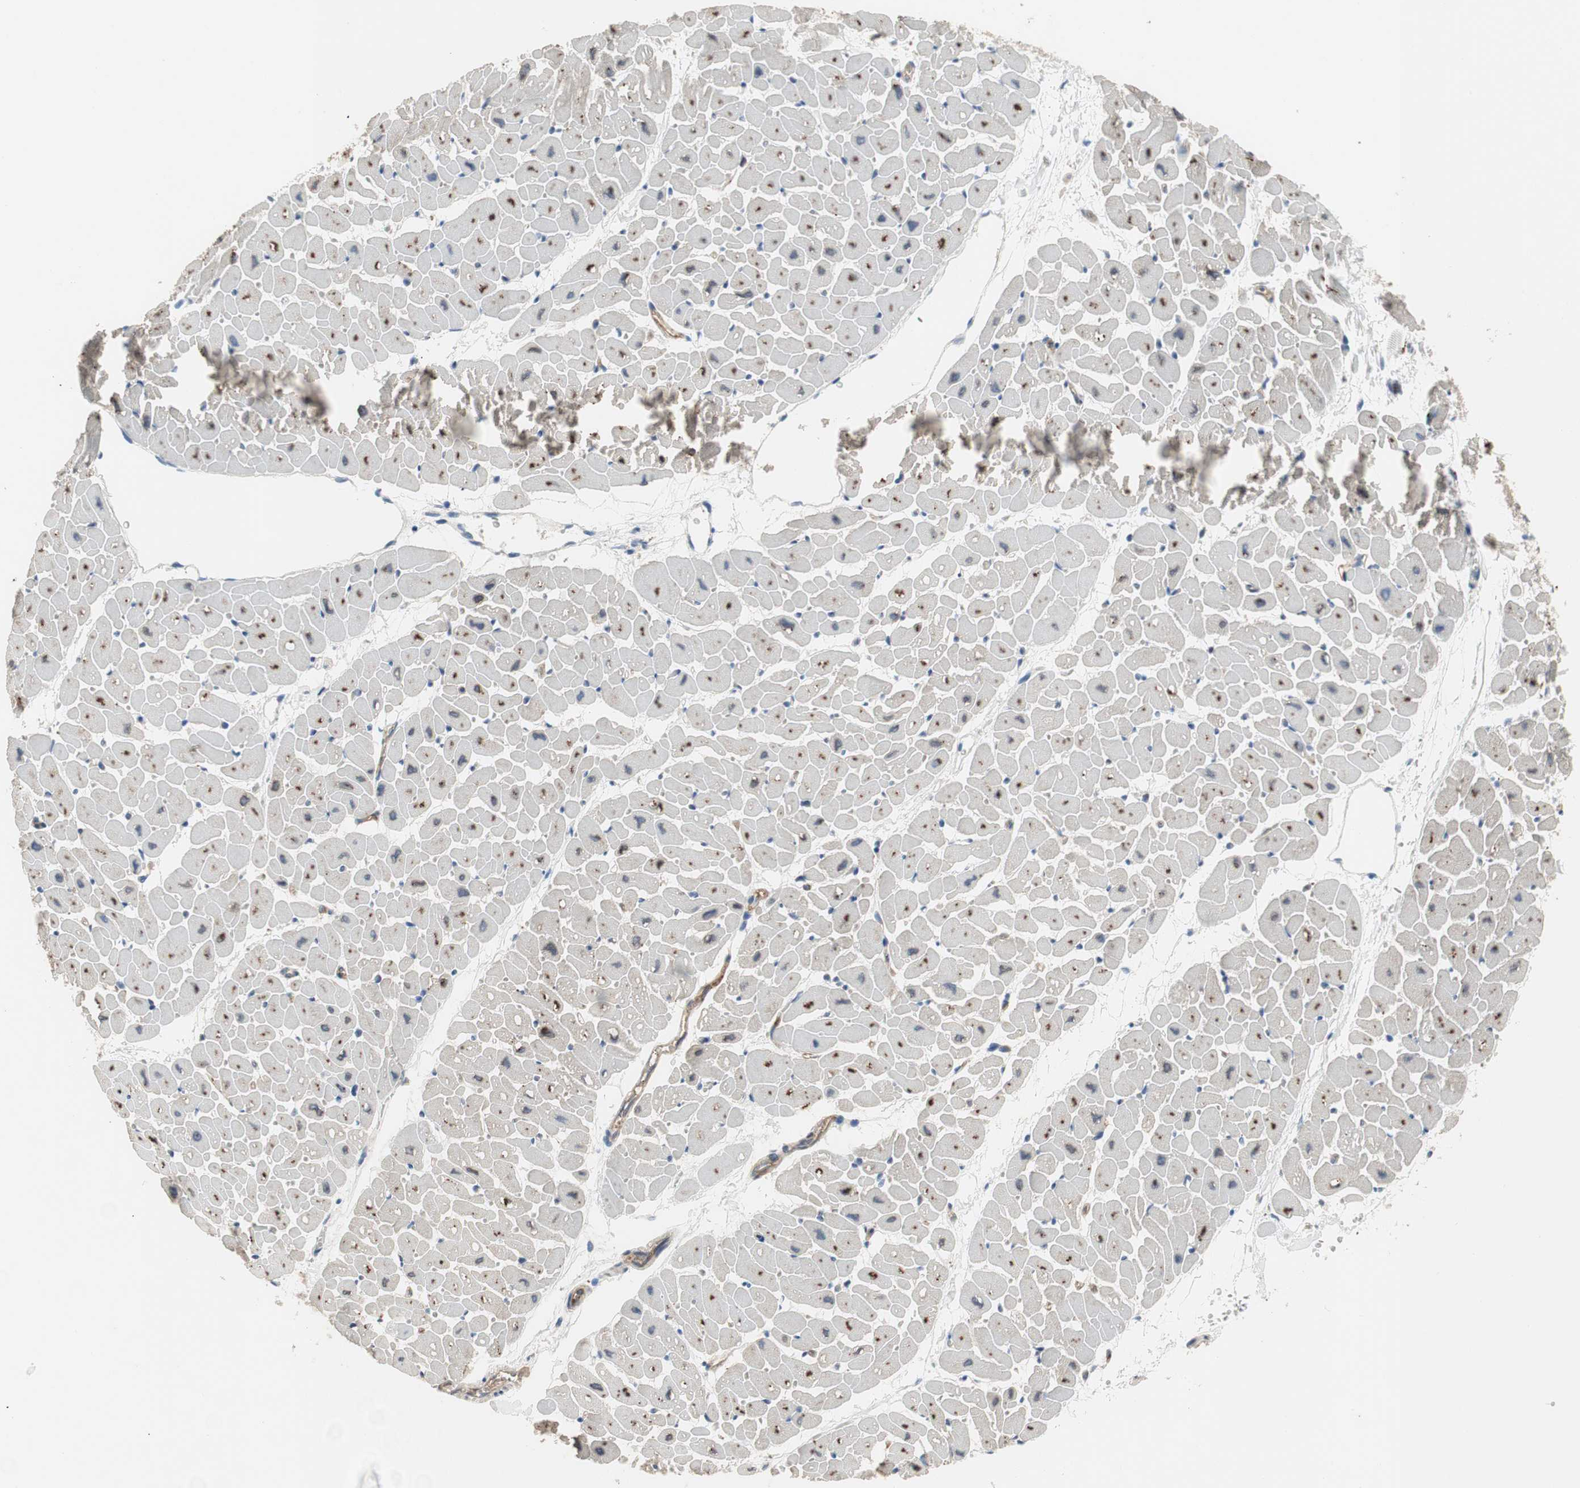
{"staining": {"intensity": "strong", "quantity": "25%-75%", "location": "cytoplasmic/membranous"}, "tissue": "heart muscle", "cell_type": "Cardiomyocytes", "image_type": "normal", "snomed": [{"axis": "morphology", "description": "Normal tissue, NOS"}, {"axis": "topography", "description": "Heart"}], "caption": "Cardiomyocytes show high levels of strong cytoplasmic/membranous staining in about 25%-75% of cells in unremarkable human heart muscle. (Stains: DAB in brown, nuclei in blue, Microscopy: brightfield microscopy at high magnification).", "gene": "ALPL", "patient": {"sex": "male", "age": 45}}